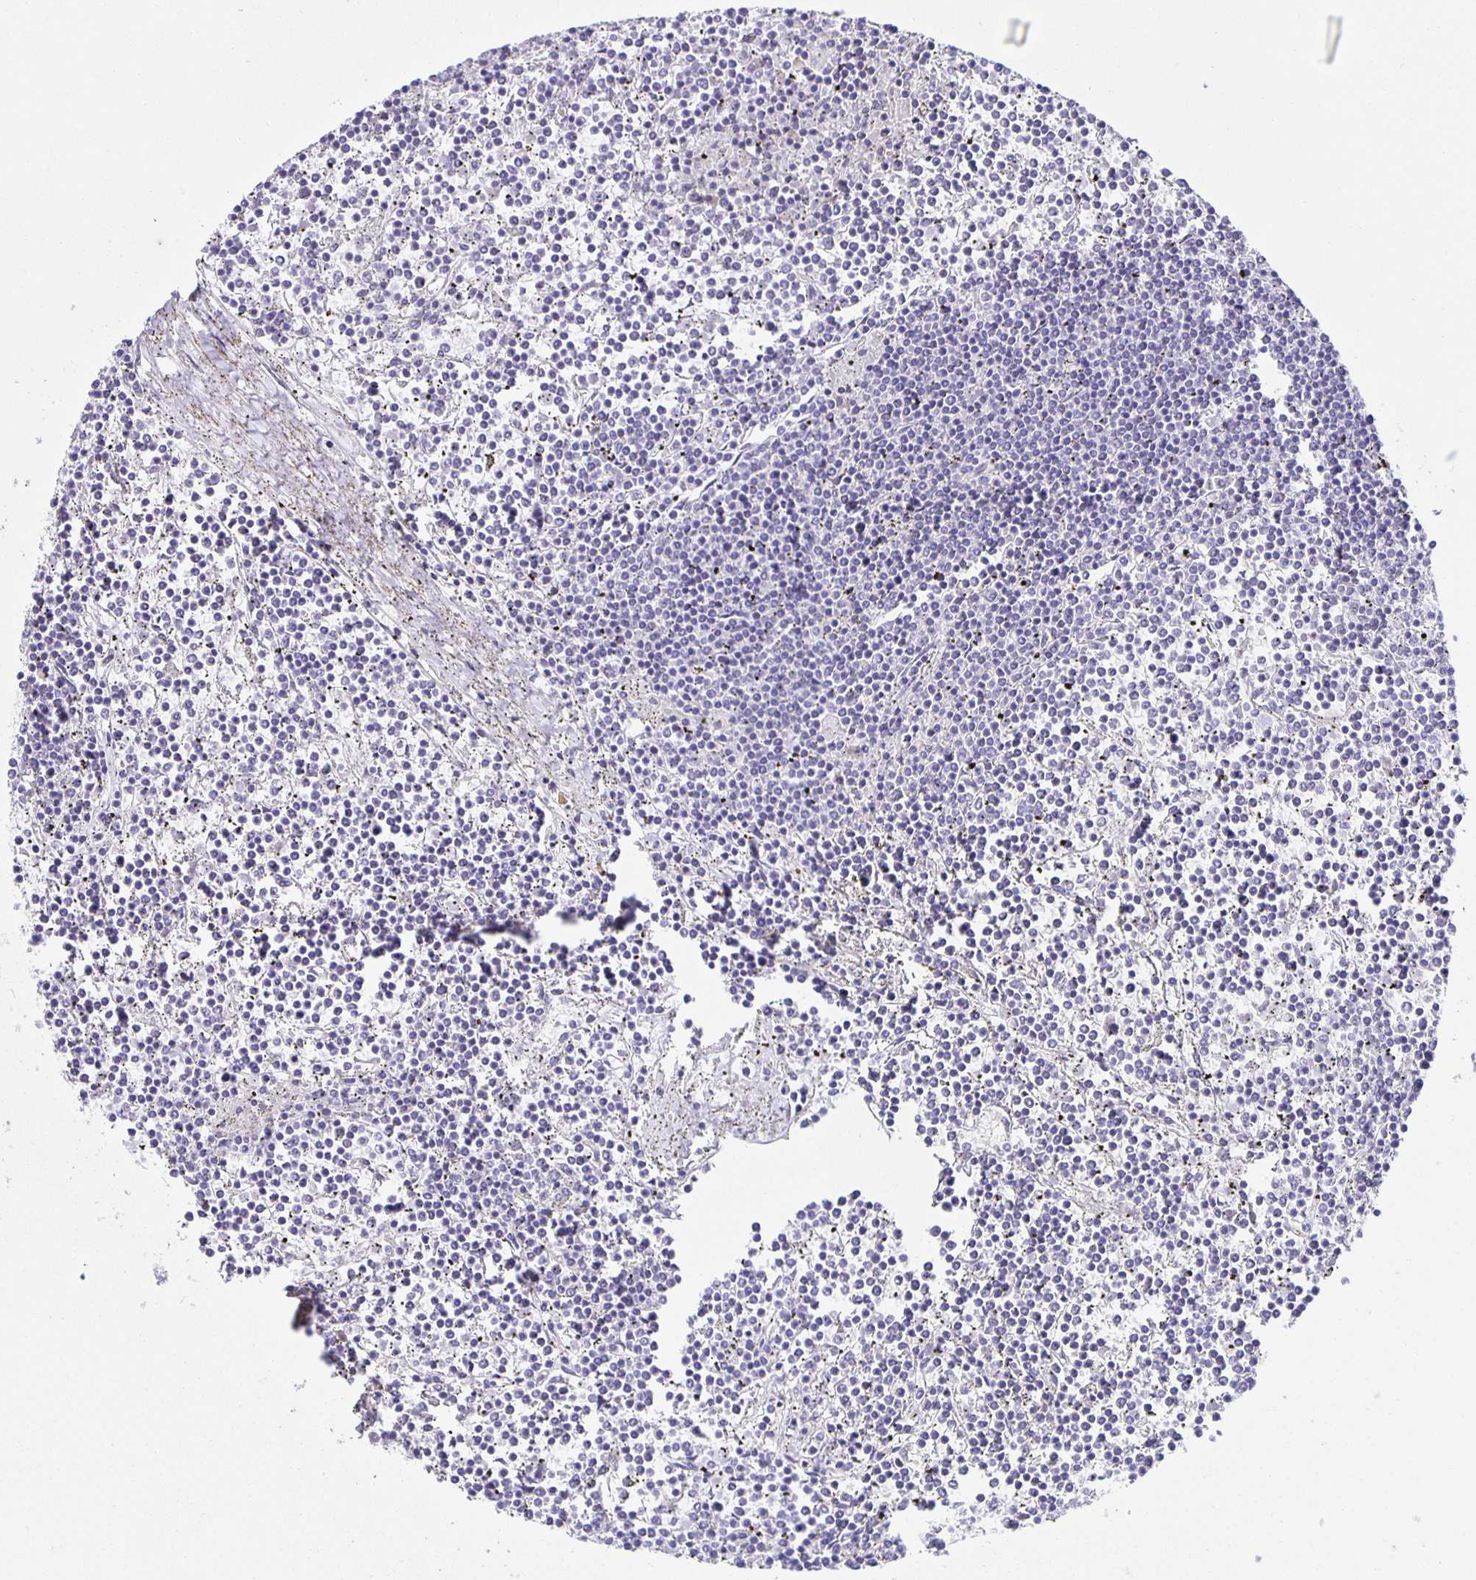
{"staining": {"intensity": "negative", "quantity": "none", "location": "none"}, "tissue": "lymphoma", "cell_type": "Tumor cells", "image_type": "cancer", "snomed": [{"axis": "morphology", "description": "Malignant lymphoma, non-Hodgkin's type, Low grade"}, {"axis": "topography", "description": "Spleen"}], "caption": "Tumor cells show no significant positivity in lymphoma. (DAB (3,3'-diaminobenzidine) IHC visualized using brightfield microscopy, high magnification).", "gene": "PHRF1", "patient": {"sex": "female", "age": 19}}